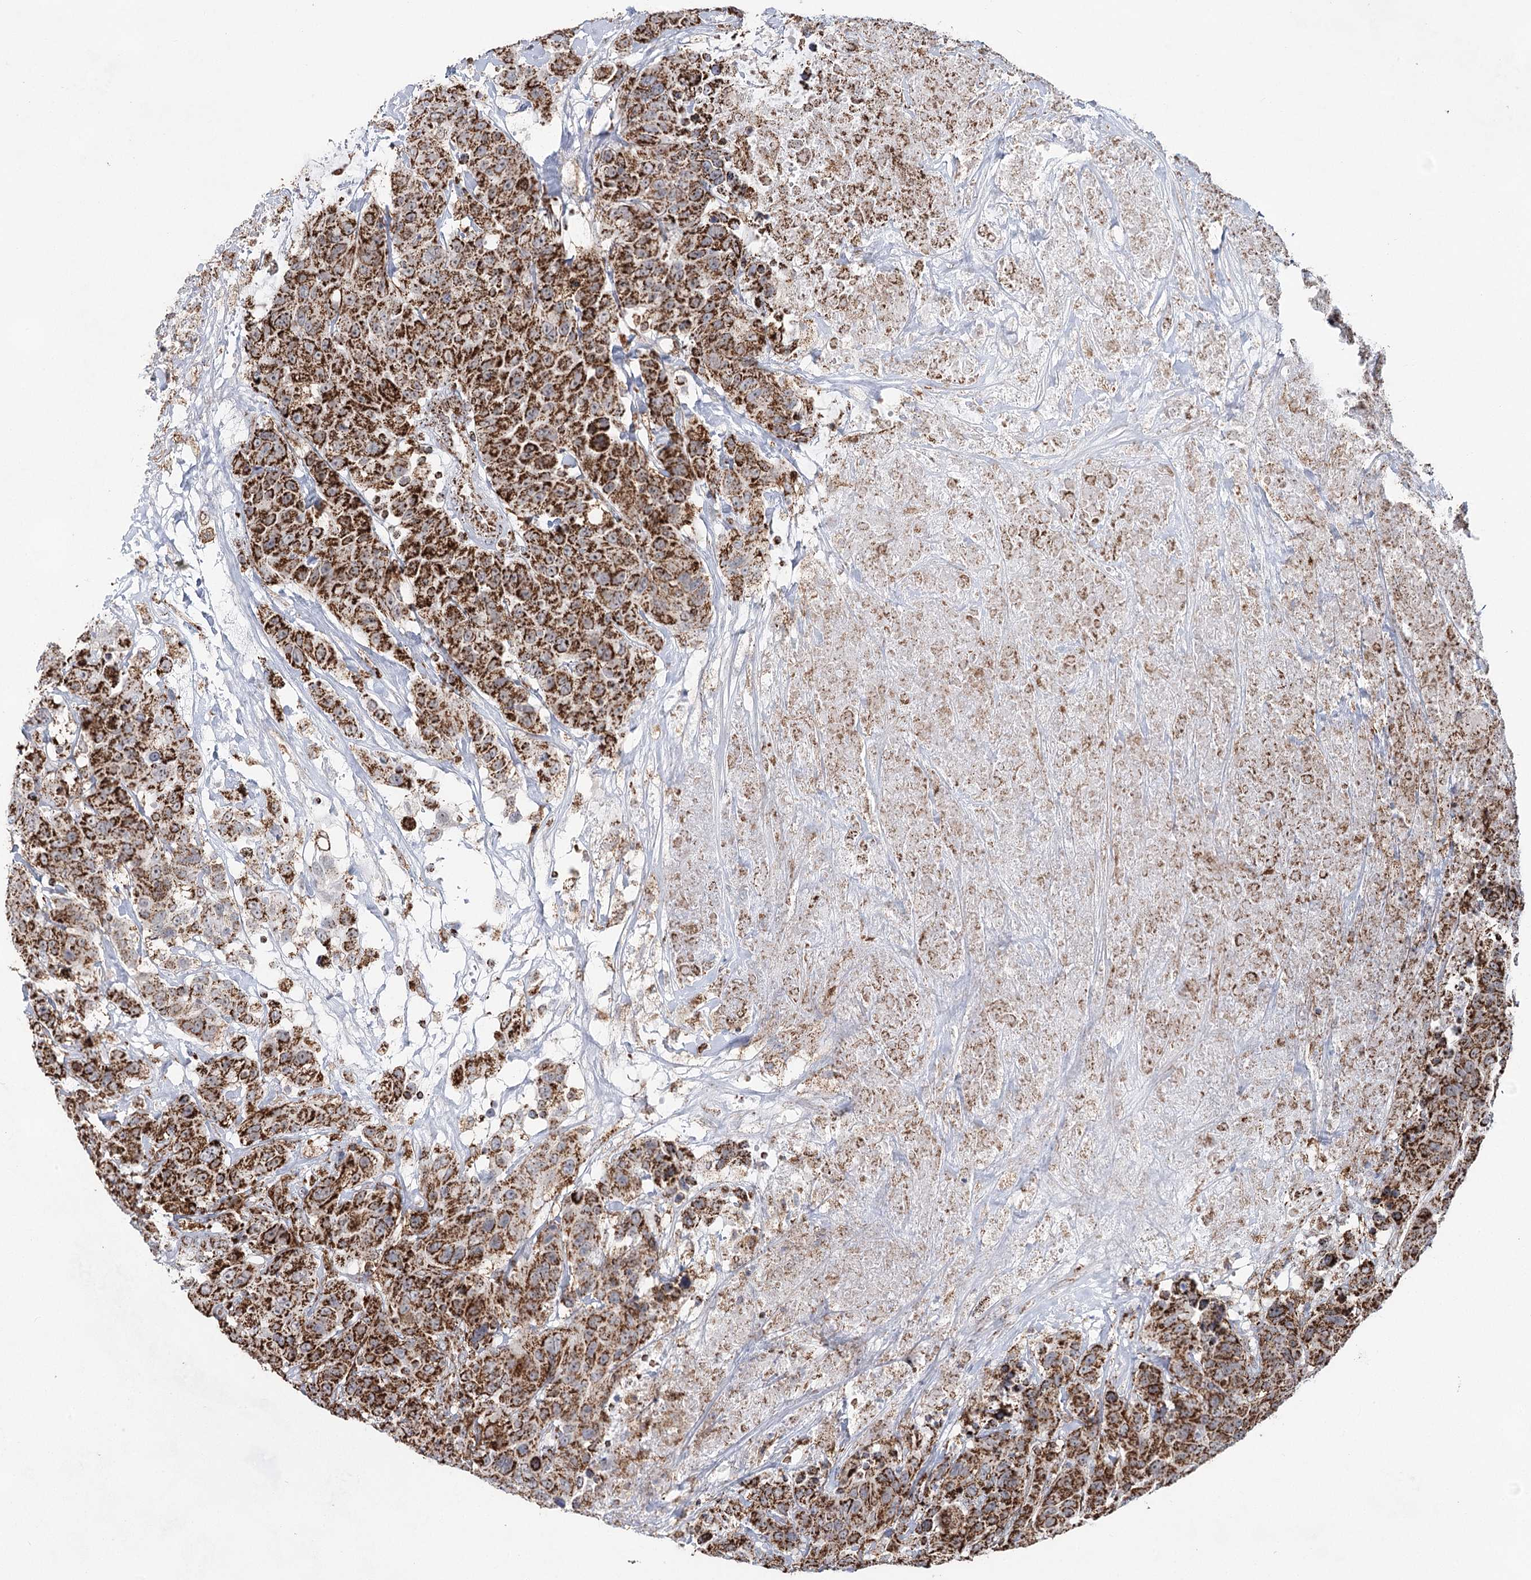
{"staining": {"intensity": "strong", "quantity": ">75%", "location": "cytoplasmic/membranous"}, "tissue": "breast cancer", "cell_type": "Tumor cells", "image_type": "cancer", "snomed": [{"axis": "morphology", "description": "Duct carcinoma"}, {"axis": "topography", "description": "Breast"}], "caption": "Breast cancer was stained to show a protein in brown. There is high levels of strong cytoplasmic/membranous expression in about >75% of tumor cells.", "gene": "CWF19L1", "patient": {"sex": "female", "age": 37}}